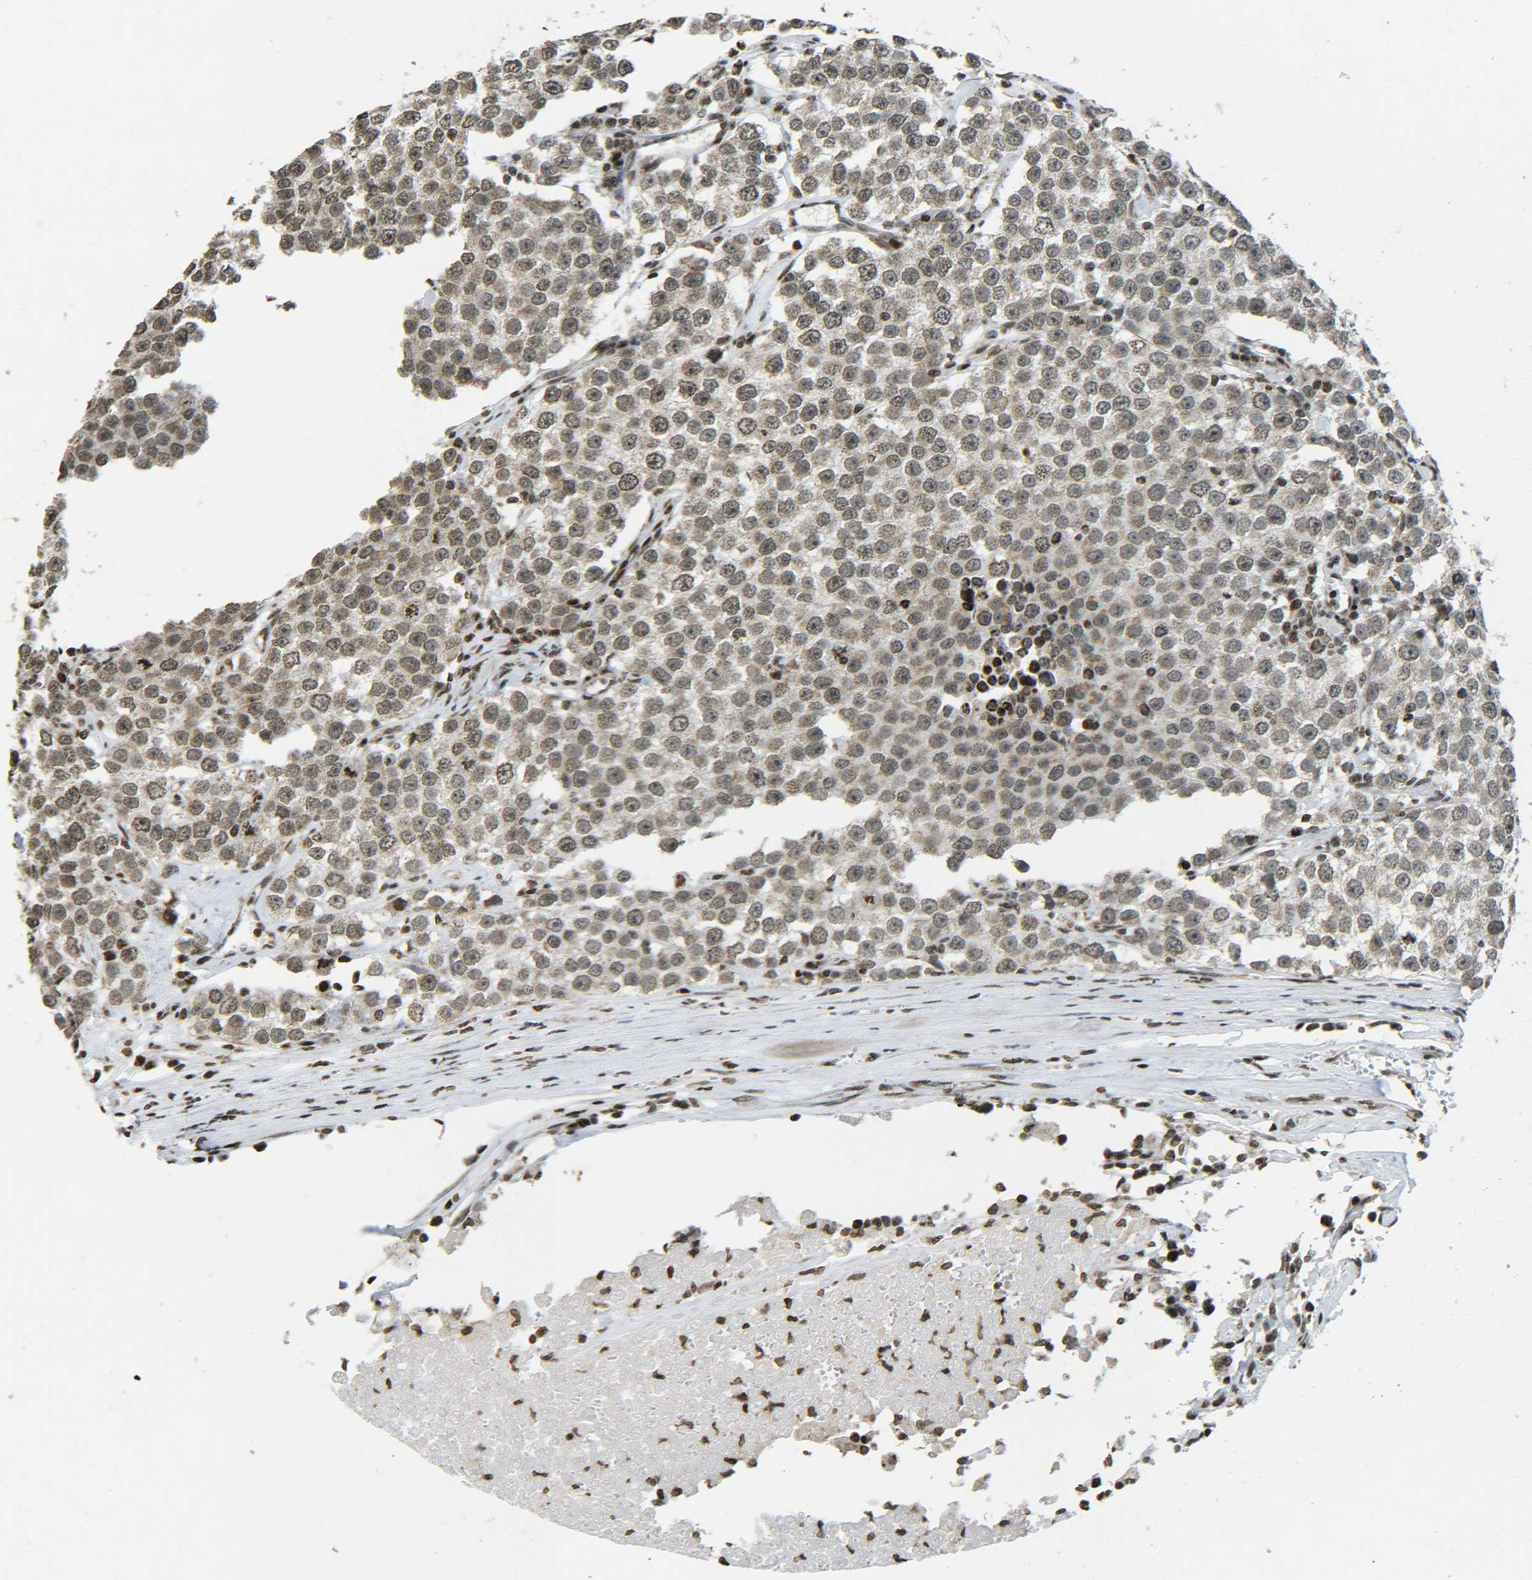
{"staining": {"intensity": "moderate", "quantity": ">75%", "location": "cytoplasmic/membranous,nuclear"}, "tissue": "testis cancer", "cell_type": "Tumor cells", "image_type": "cancer", "snomed": [{"axis": "morphology", "description": "Seminoma, NOS"}, {"axis": "morphology", "description": "Carcinoma, Embryonal, NOS"}, {"axis": "topography", "description": "Testis"}], "caption": "Testis cancer (embryonal carcinoma) stained with DAB (3,3'-diaminobenzidine) immunohistochemistry (IHC) displays medium levels of moderate cytoplasmic/membranous and nuclear positivity in about >75% of tumor cells.", "gene": "NEUROG2", "patient": {"sex": "male", "age": 52}}